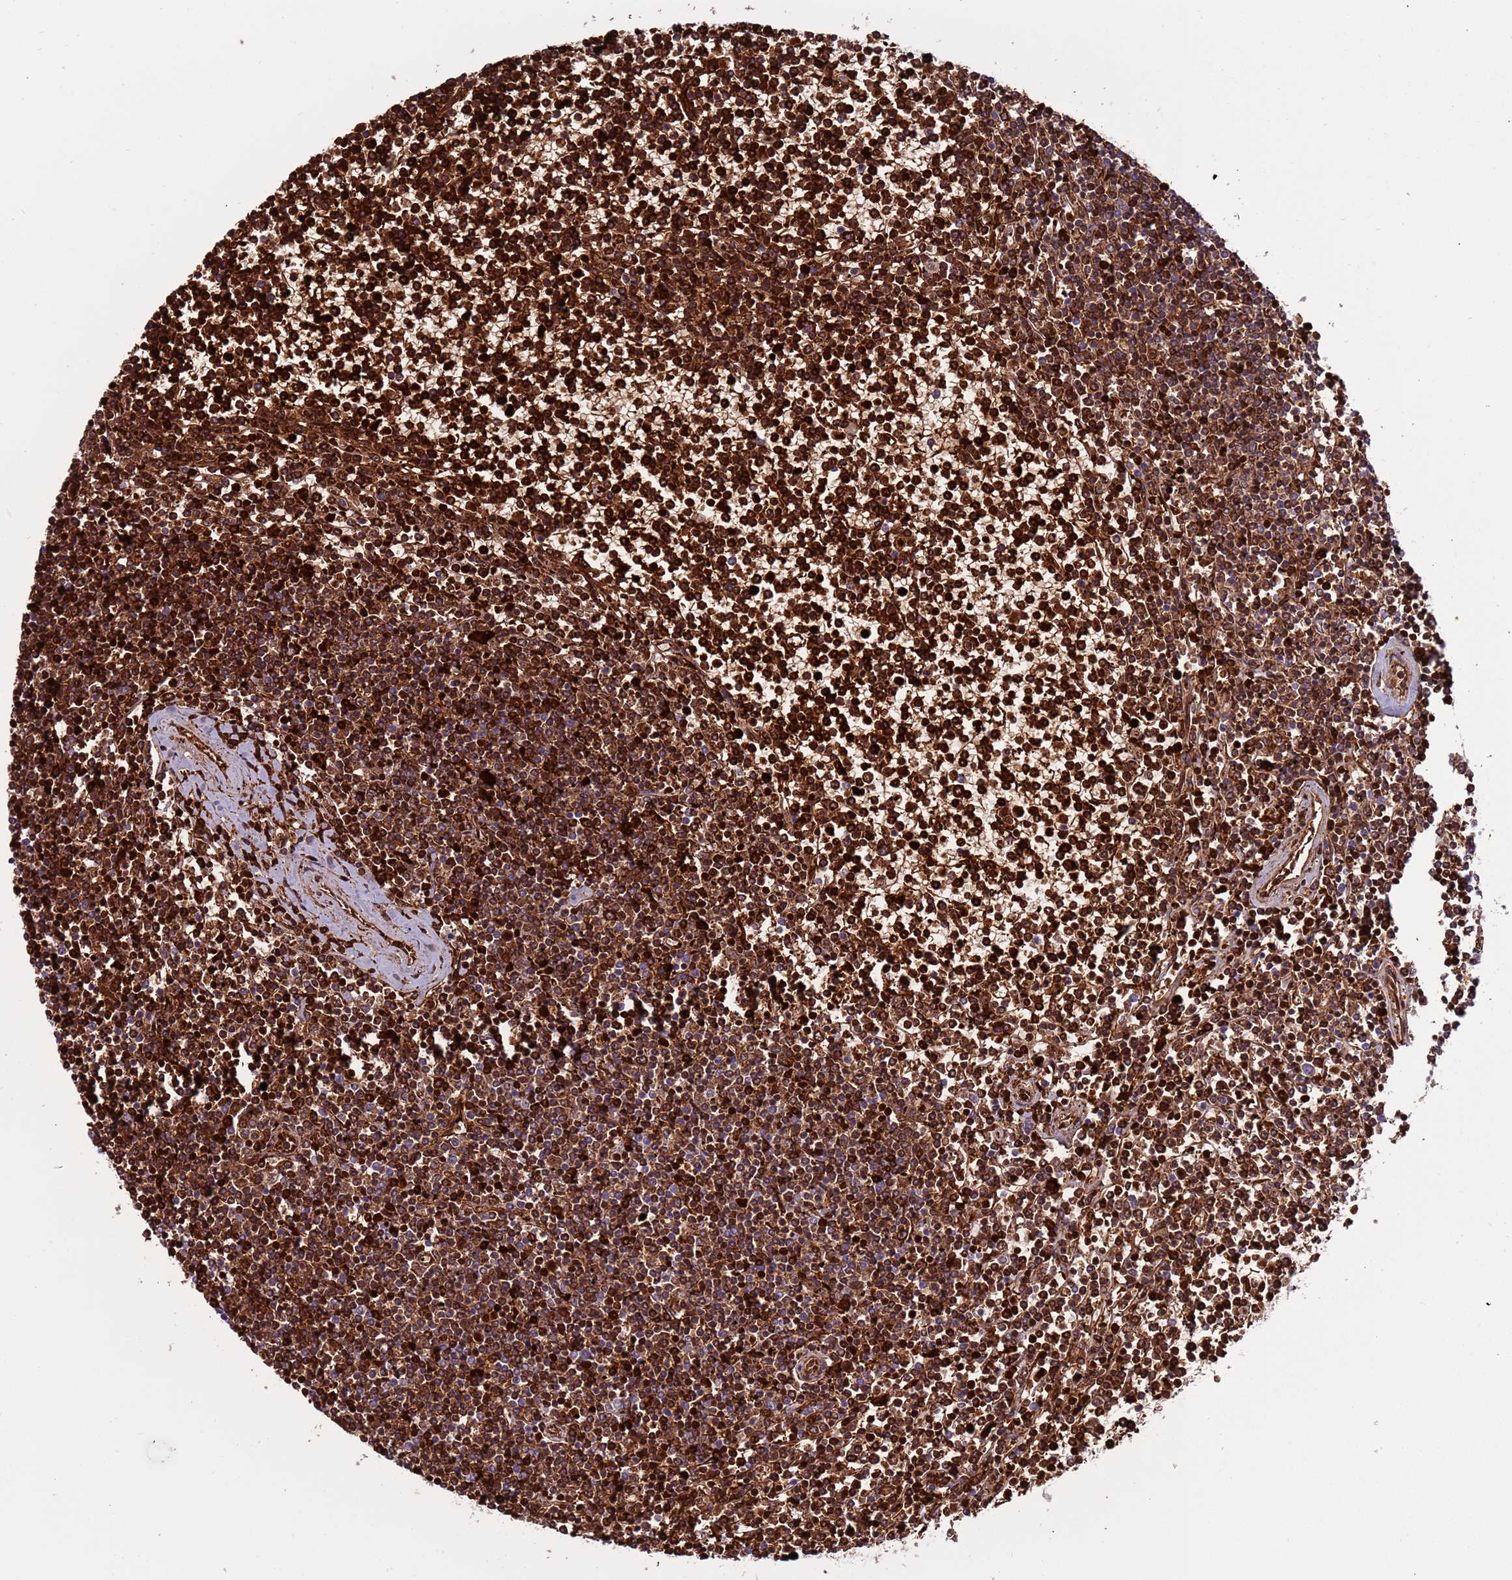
{"staining": {"intensity": "strong", "quantity": ">75%", "location": "cytoplasmic/membranous"}, "tissue": "lymphoma", "cell_type": "Tumor cells", "image_type": "cancer", "snomed": [{"axis": "morphology", "description": "Malignant lymphoma, non-Hodgkin's type, Low grade"}, {"axis": "topography", "description": "Spleen"}], "caption": "Immunohistochemistry (IHC) micrograph of lymphoma stained for a protein (brown), which demonstrates high levels of strong cytoplasmic/membranous expression in about >75% of tumor cells.", "gene": "VPS36", "patient": {"sex": "female", "age": 19}}